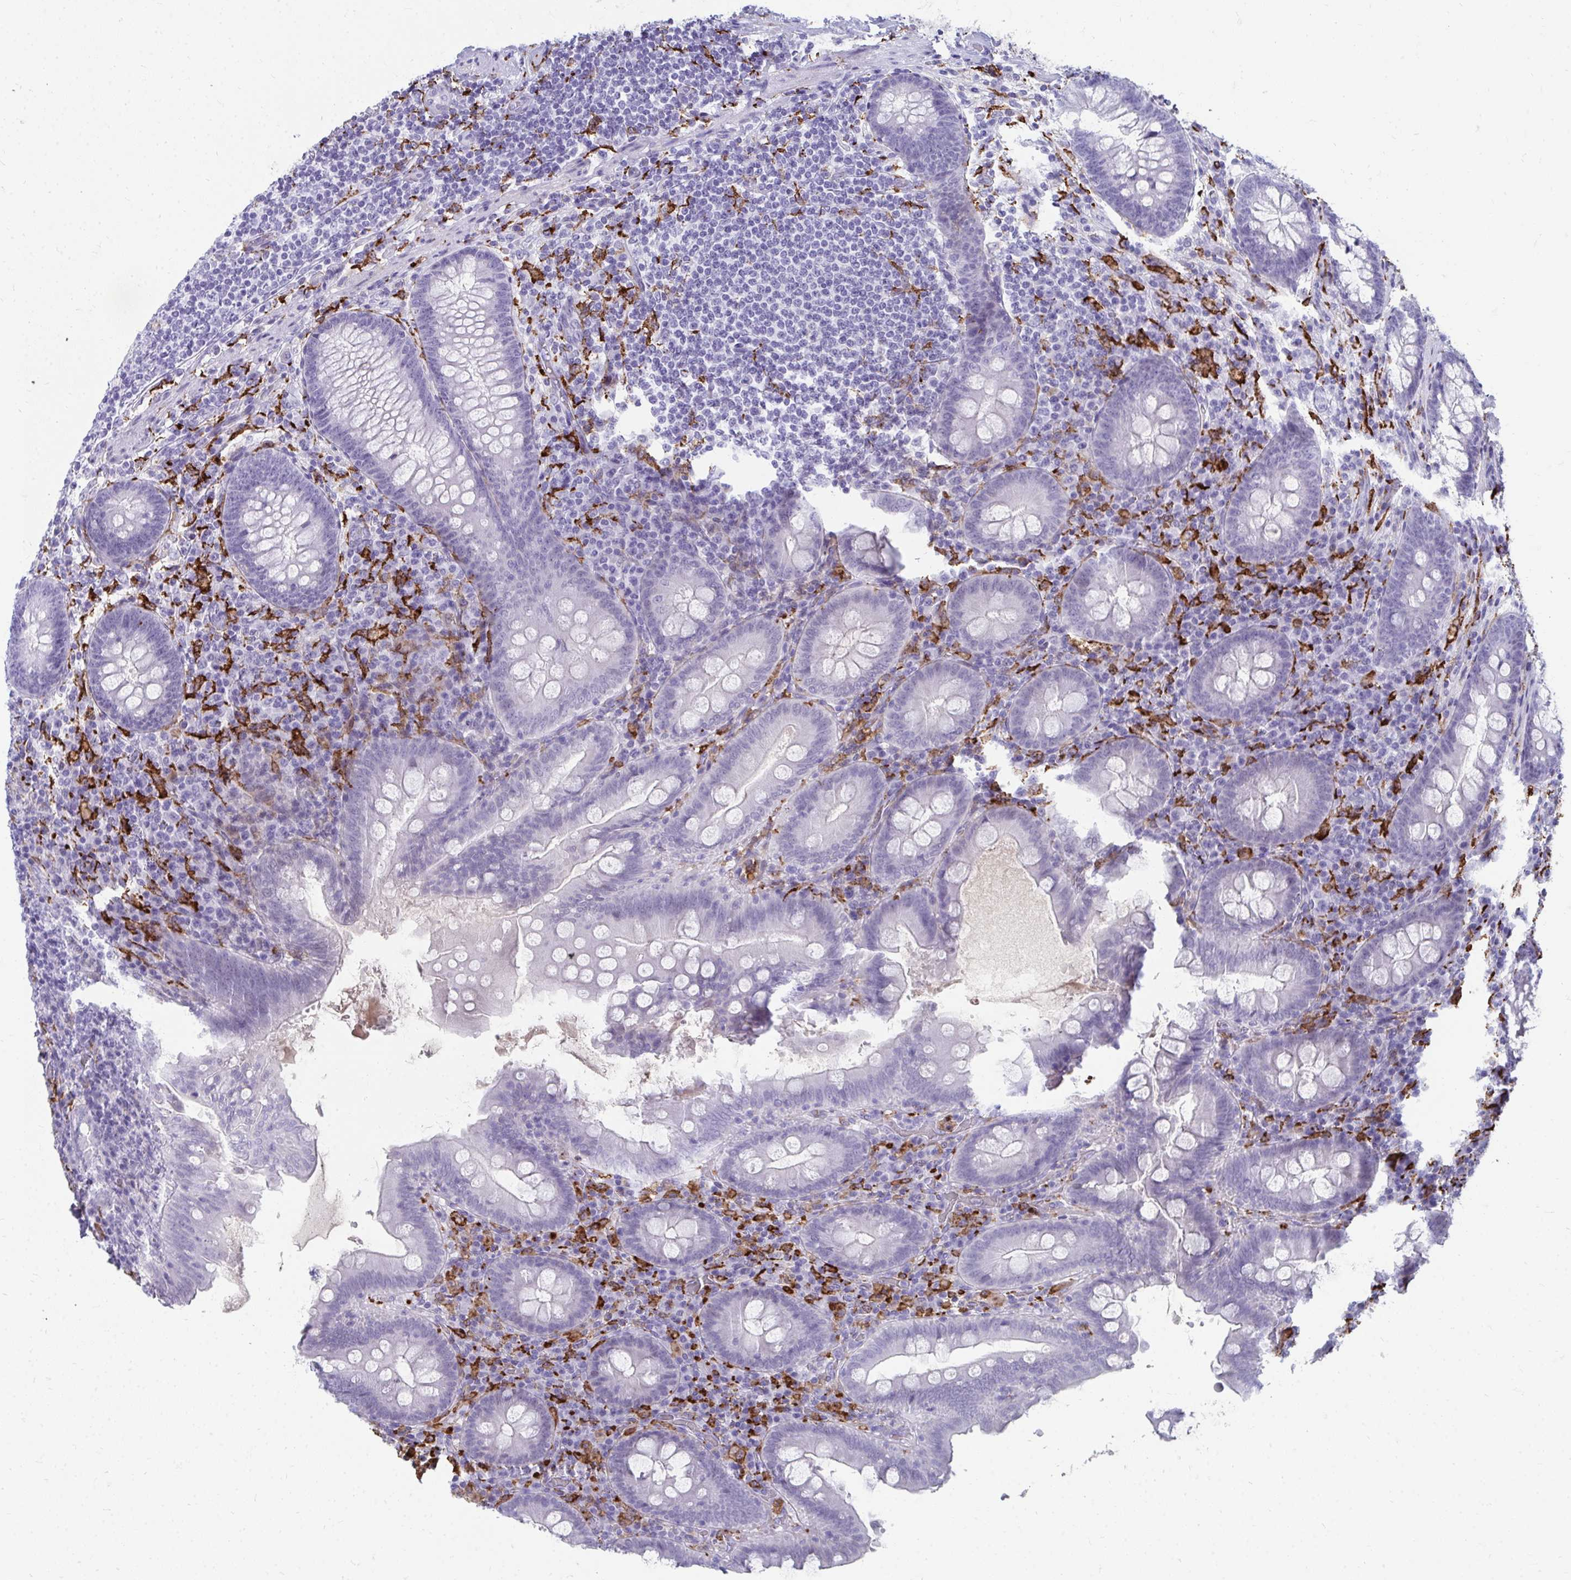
{"staining": {"intensity": "negative", "quantity": "none", "location": "none"}, "tissue": "appendix", "cell_type": "Glandular cells", "image_type": "normal", "snomed": [{"axis": "morphology", "description": "Normal tissue, NOS"}, {"axis": "topography", "description": "Appendix"}], "caption": "IHC photomicrograph of benign human appendix stained for a protein (brown), which shows no staining in glandular cells. (Brightfield microscopy of DAB immunohistochemistry (IHC) at high magnification).", "gene": "CD163", "patient": {"sex": "male", "age": 71}}